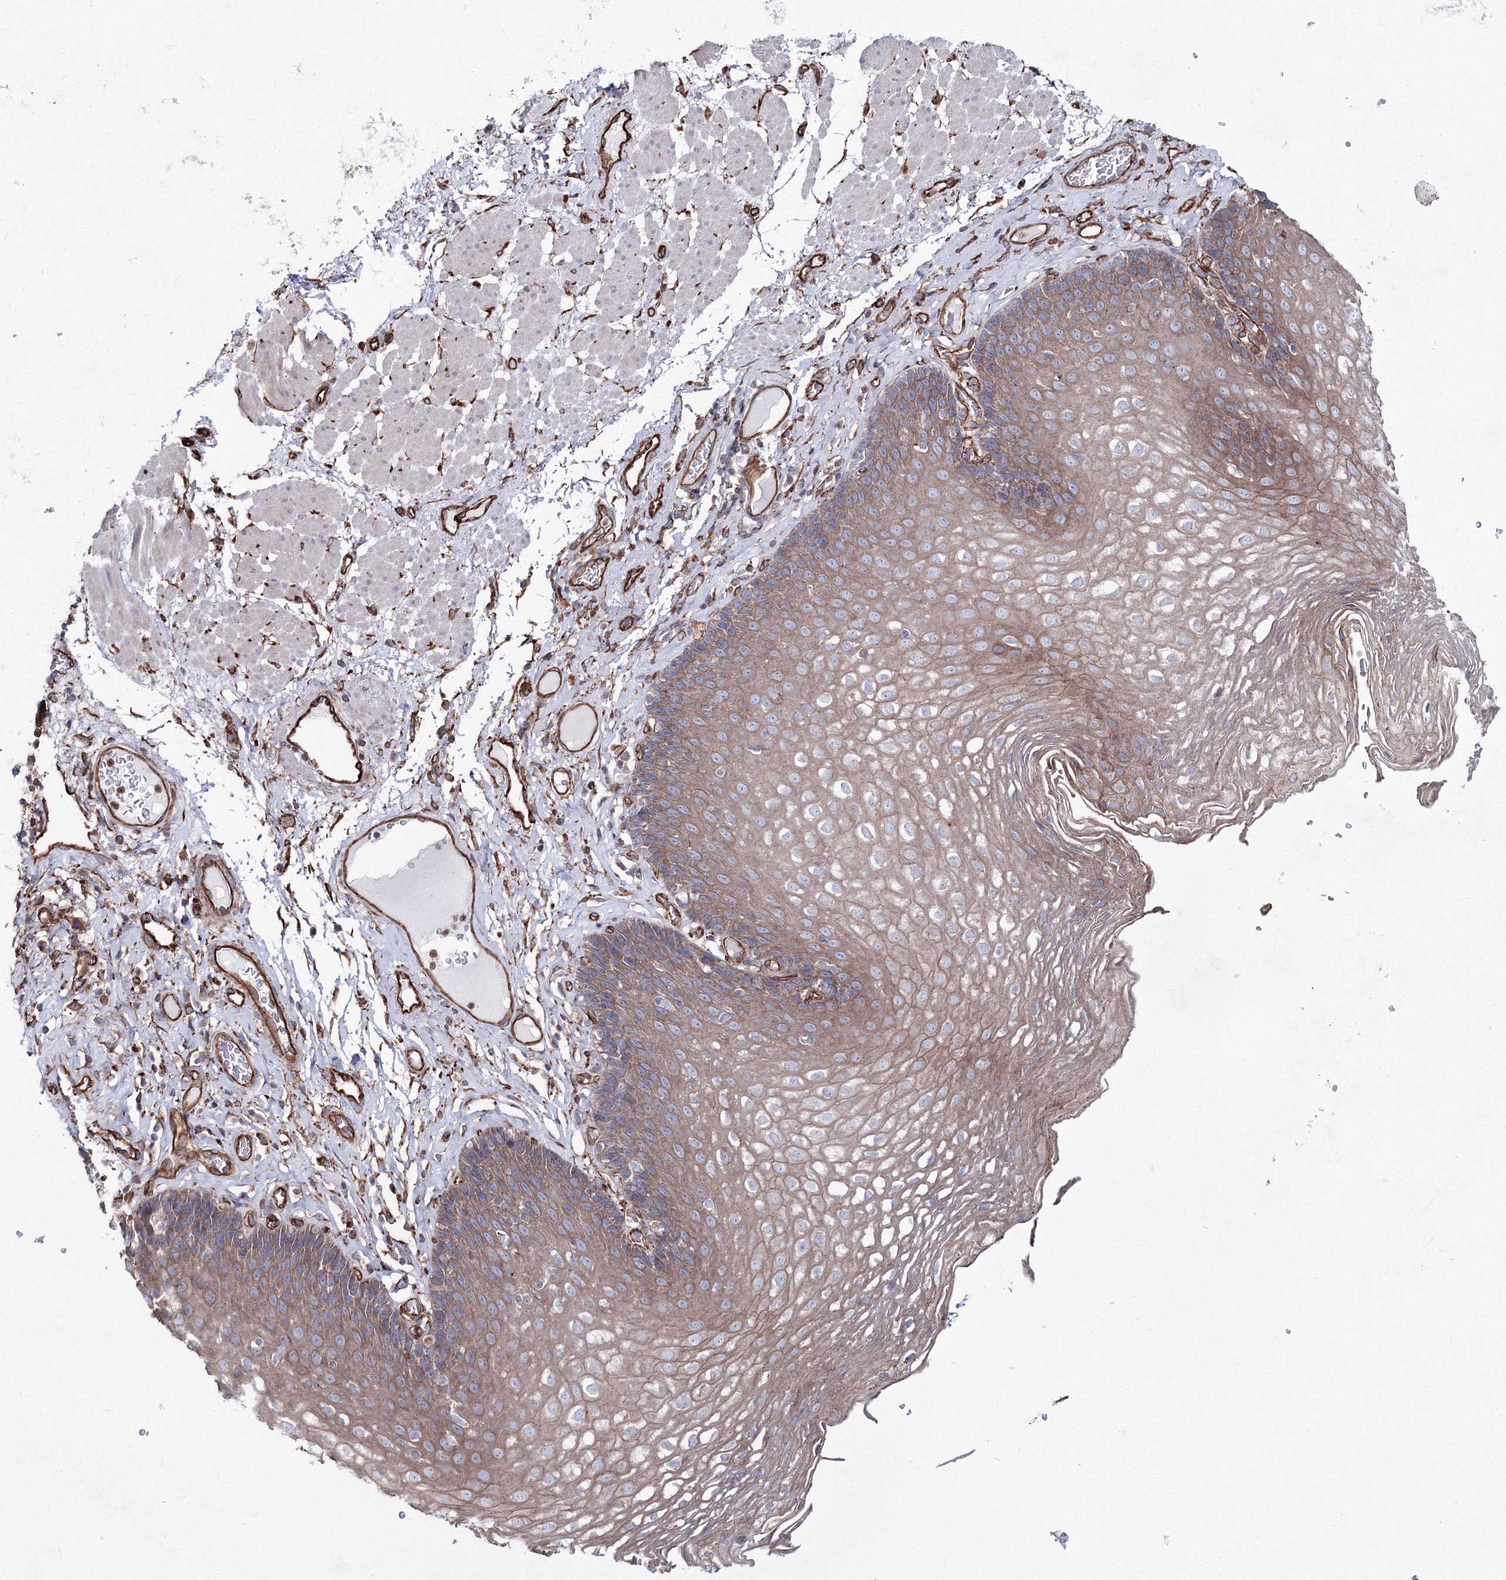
{"staining": {"intensity": "moderate", "quantity": ">75%", "location": "cytoplasmic/membranous"}, "tissue": "esophagus", "cell_type": "Squamous epithelial cells", "image_type": "normal", "snomed": [{"axis": "morphology", "description": "Normal tissue, NOS"}, {"axis": "topography", "description": "Esophagus"}], "caption": "Immunohistochemical staining of unremarkable human esophagus reveals medium levels of moderate cytoplasmic/membranous expression in about >75% of squamous epithelial cells.", "gene": "ANKRD37", "patient": {"sex": "female", "age": 66}}